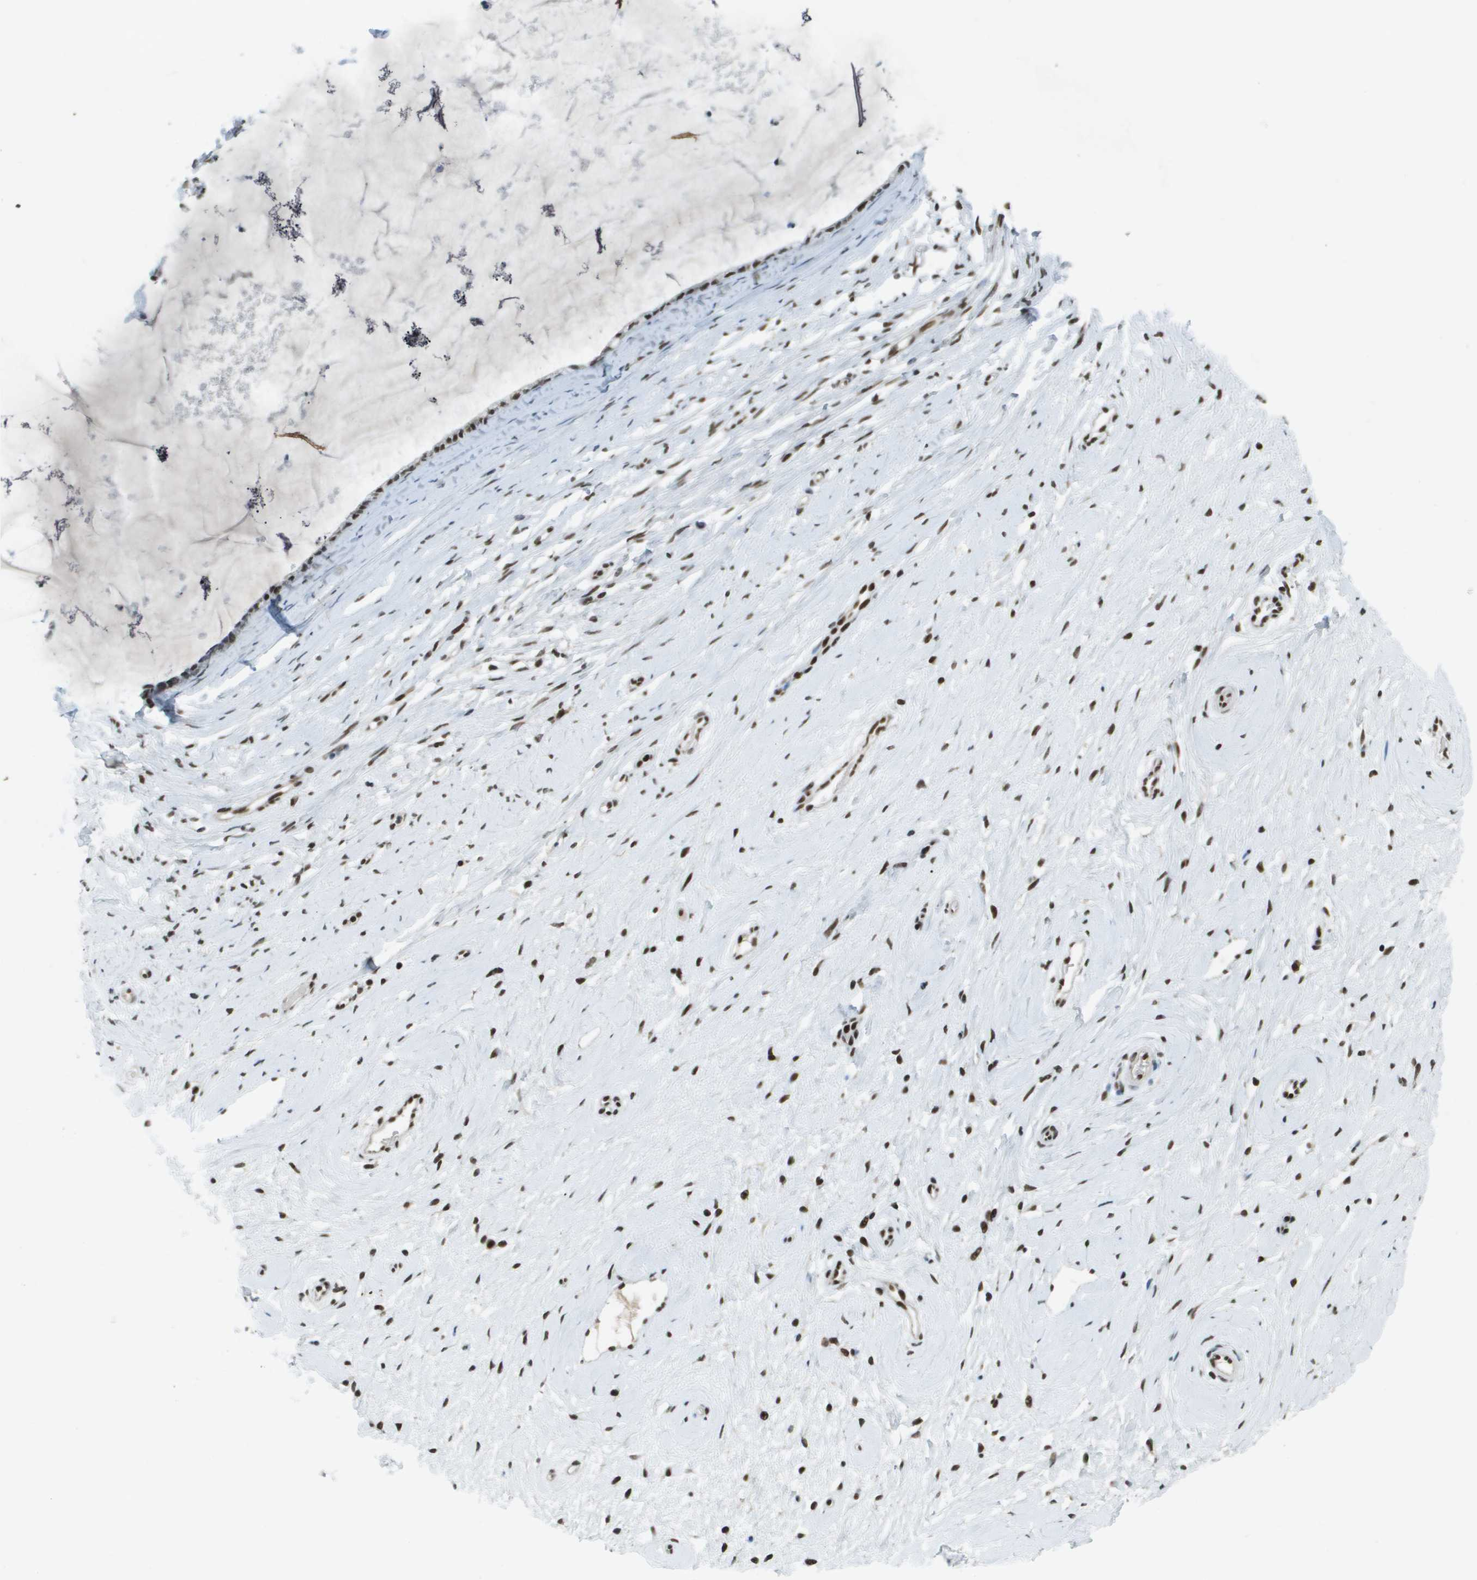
{"staining": {"intensity": "moderate", "quantity": ">75%", "location": "nuclear"}, "tissue": "cervix", "cell_type": "Glandular cells", "image_type": "normal", "snomed": [{"axis": "morphology", "description": "Normal tissue, NOS"}, {"axis": "topography", "description": "Cervix"}], "caption": "Moderate nuclear expression is appreciated in about >75% of glandular cells in normal cervix. The protein of interest is shown in brown color, while the nuclei are stained blue.", "gene": "IRF7", "patient": {"sex": "female", "age": 39}}